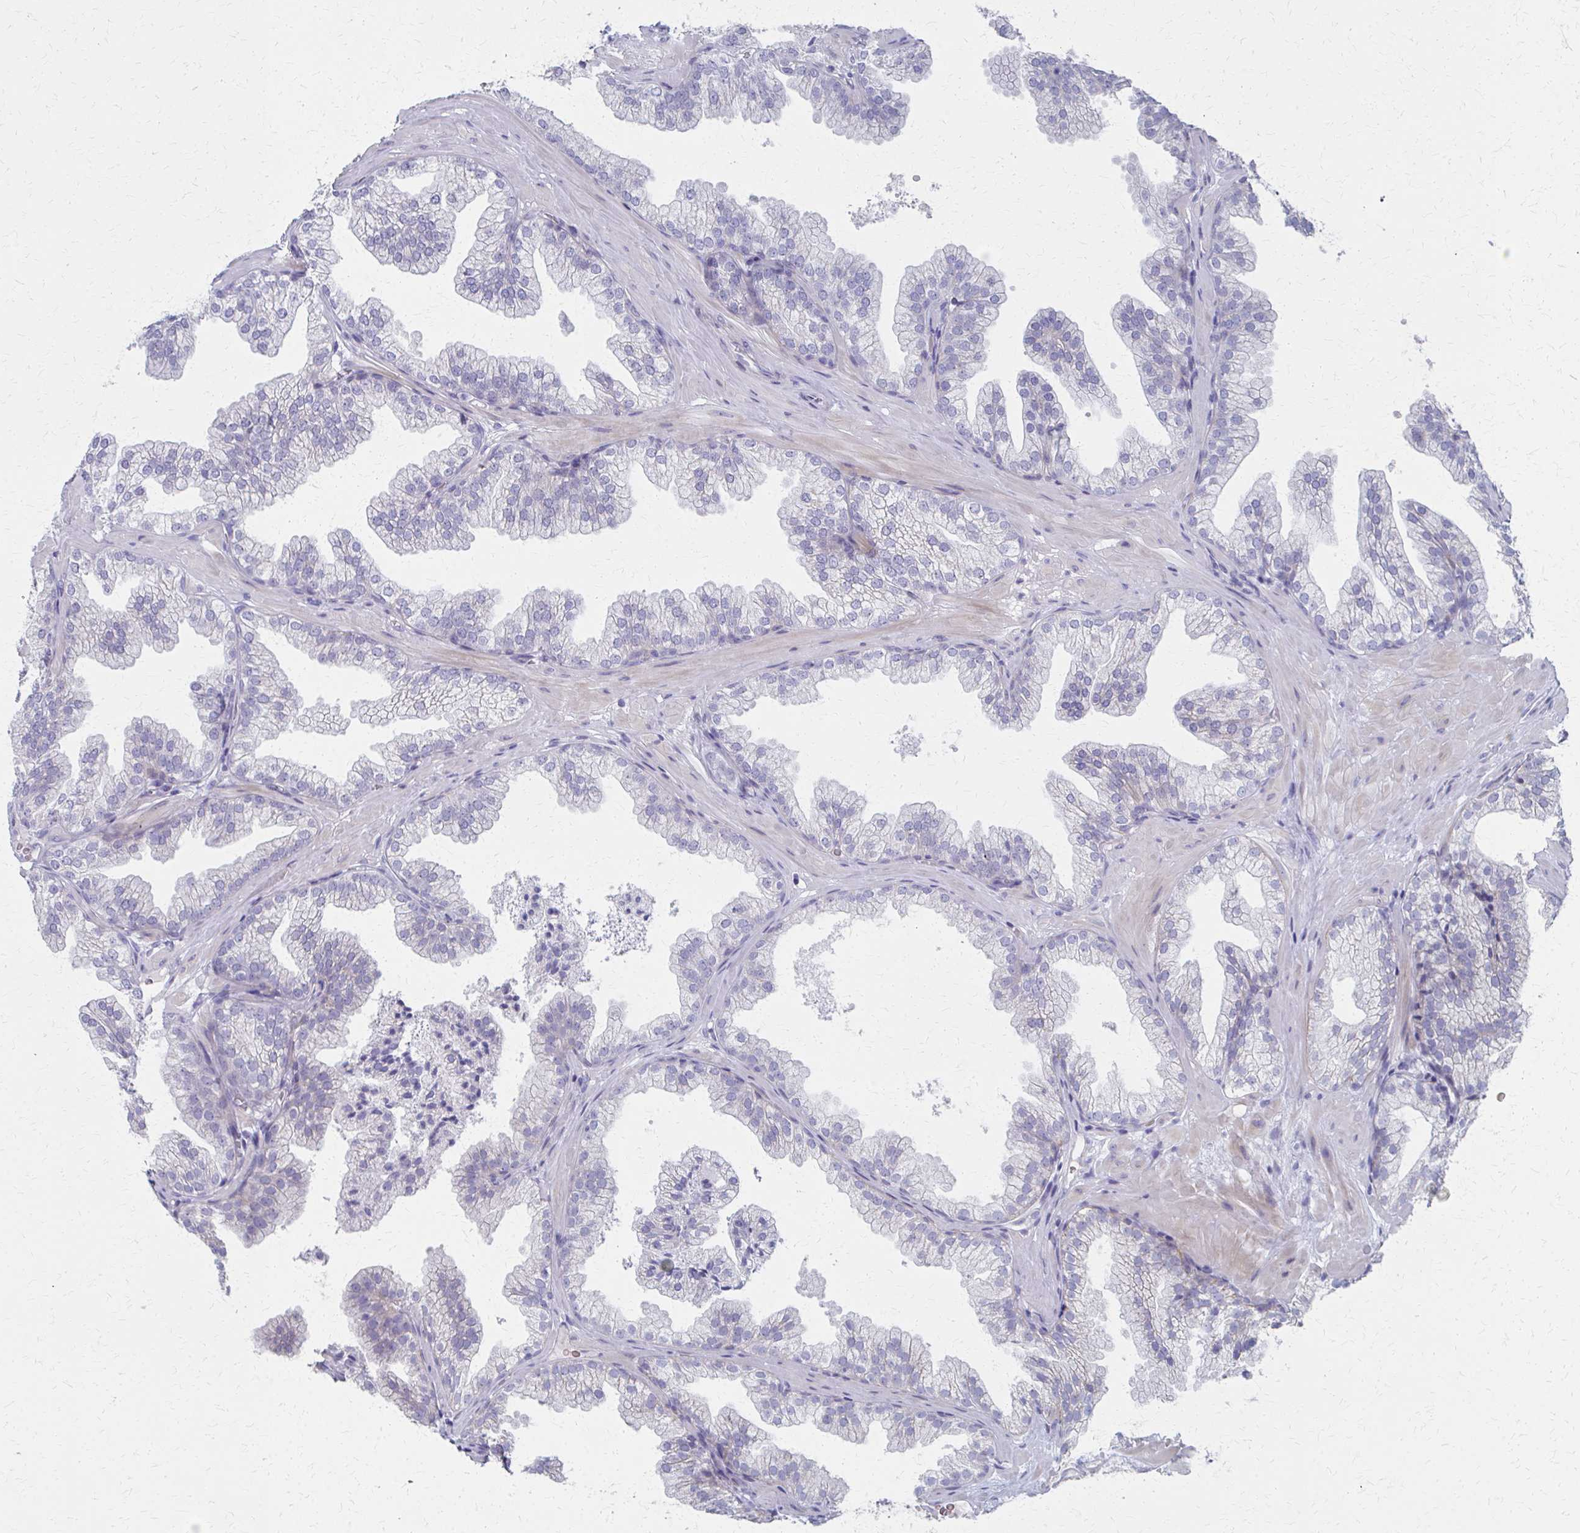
{"staining": {"intensity": "negative", "quantity": "none", "location": "none"}, "tissue": "prostate", "cell_type": "Glandular cells", "image_type": "normal", "snomed": [{"axis": "morphology", "description": "Normal tissue, NOS"}, {"axis": "topography", "description": "Prostate"}], "caption": "IHC histopathology image of unremarkable human prostate stained for a protein (brown), which displays no staining in glandular cells.", "gene": "MS4A2", "patient": {"sex": "male", "age": 37}}